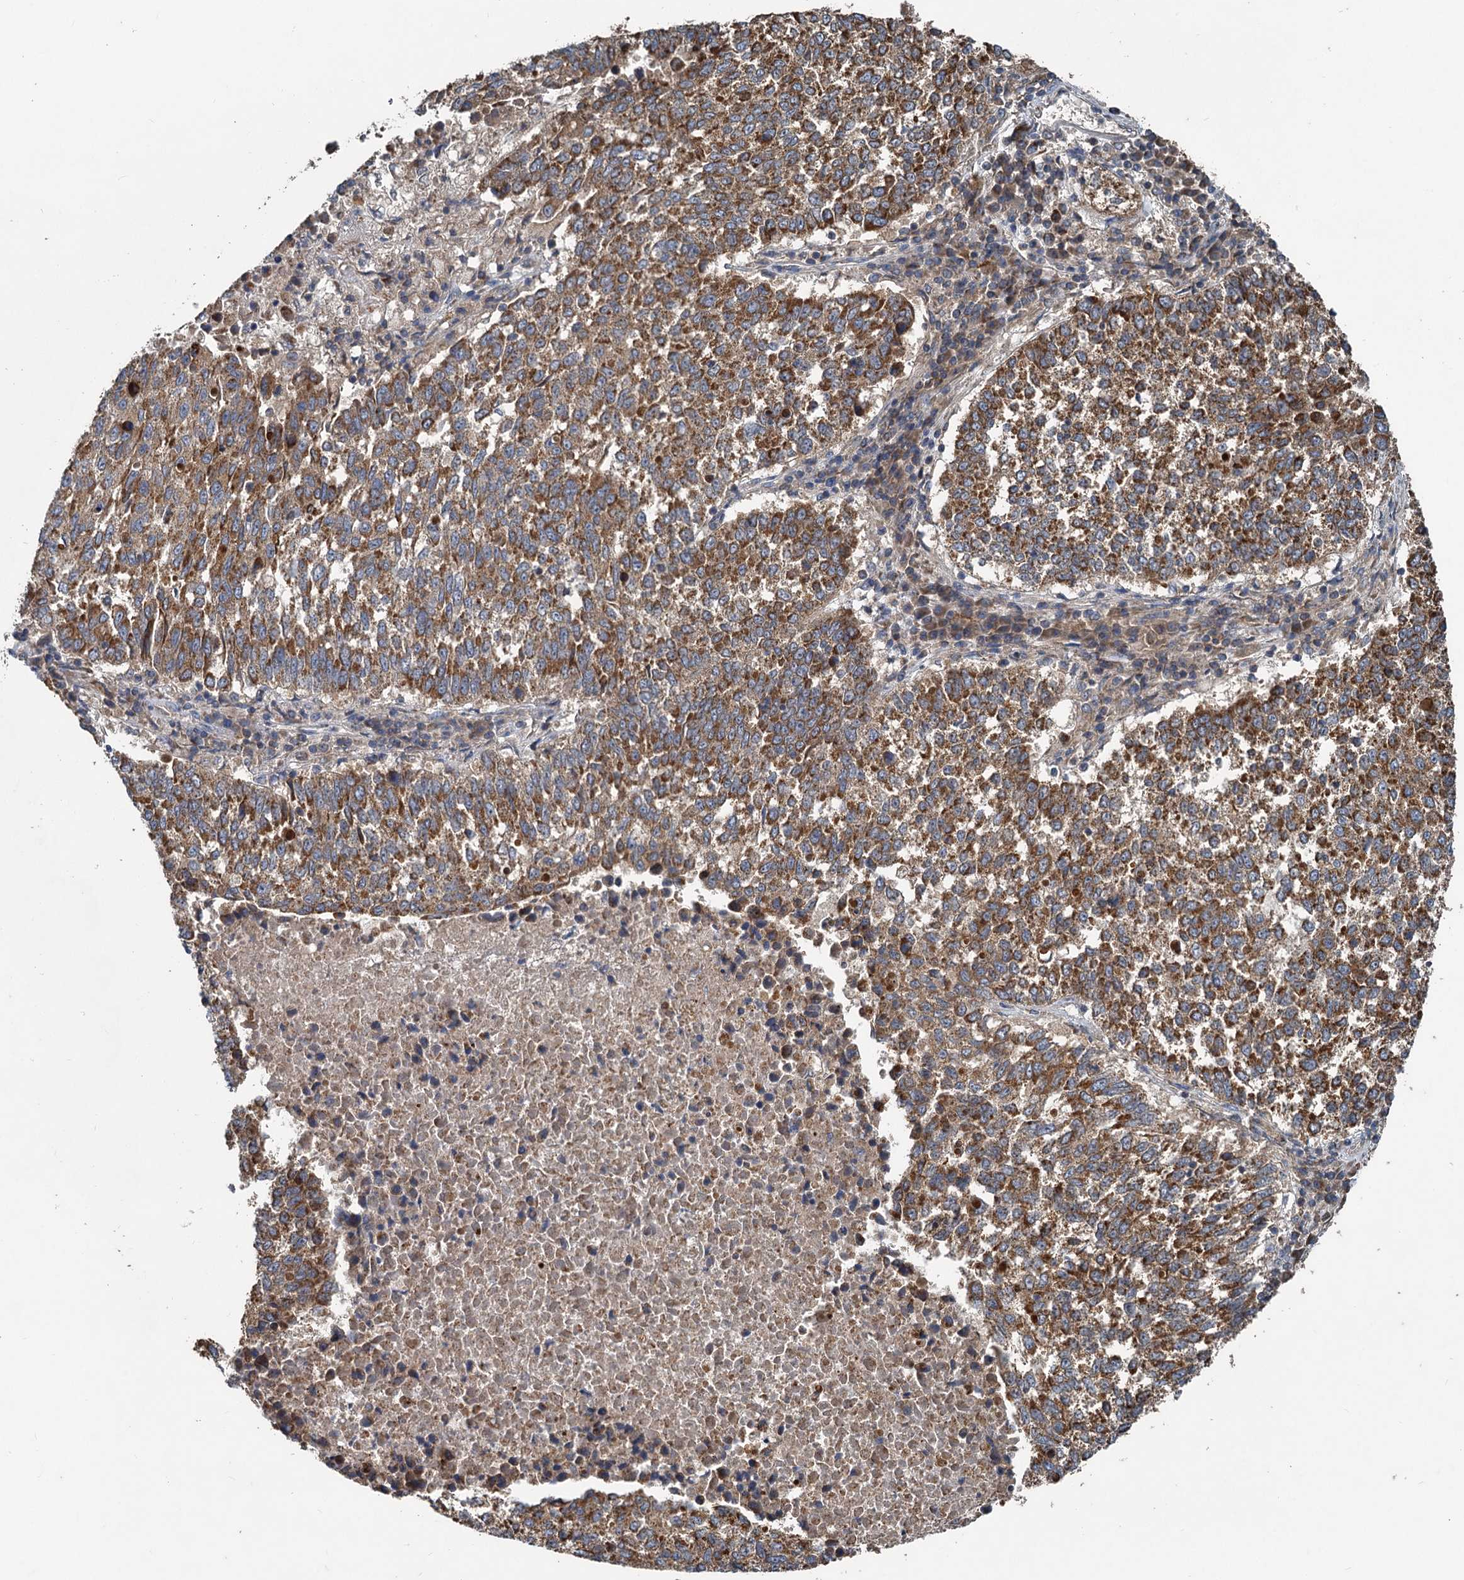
{"staining": {"intensity": "moderate", "quantity": ">75%", "location": "cytoplasmic/membranous"}, "tissue": "lung cancer", "cell_type": "Tumor cells", "image_type": "cancer", "snomed": [{"axis": "morphology", "description": "Squamous cell carcinoma, NOS"}, {"axis": "topography", "description": "Lung"}], "caption": "Immunohistochemical staining of human lung squamous cell carcinoma shows moderate cytoplasmic/membranous protein expression in about >75% of tumor cells.", "gene": "OTUB1", "patient": {"sex": "male", "age": 73}}